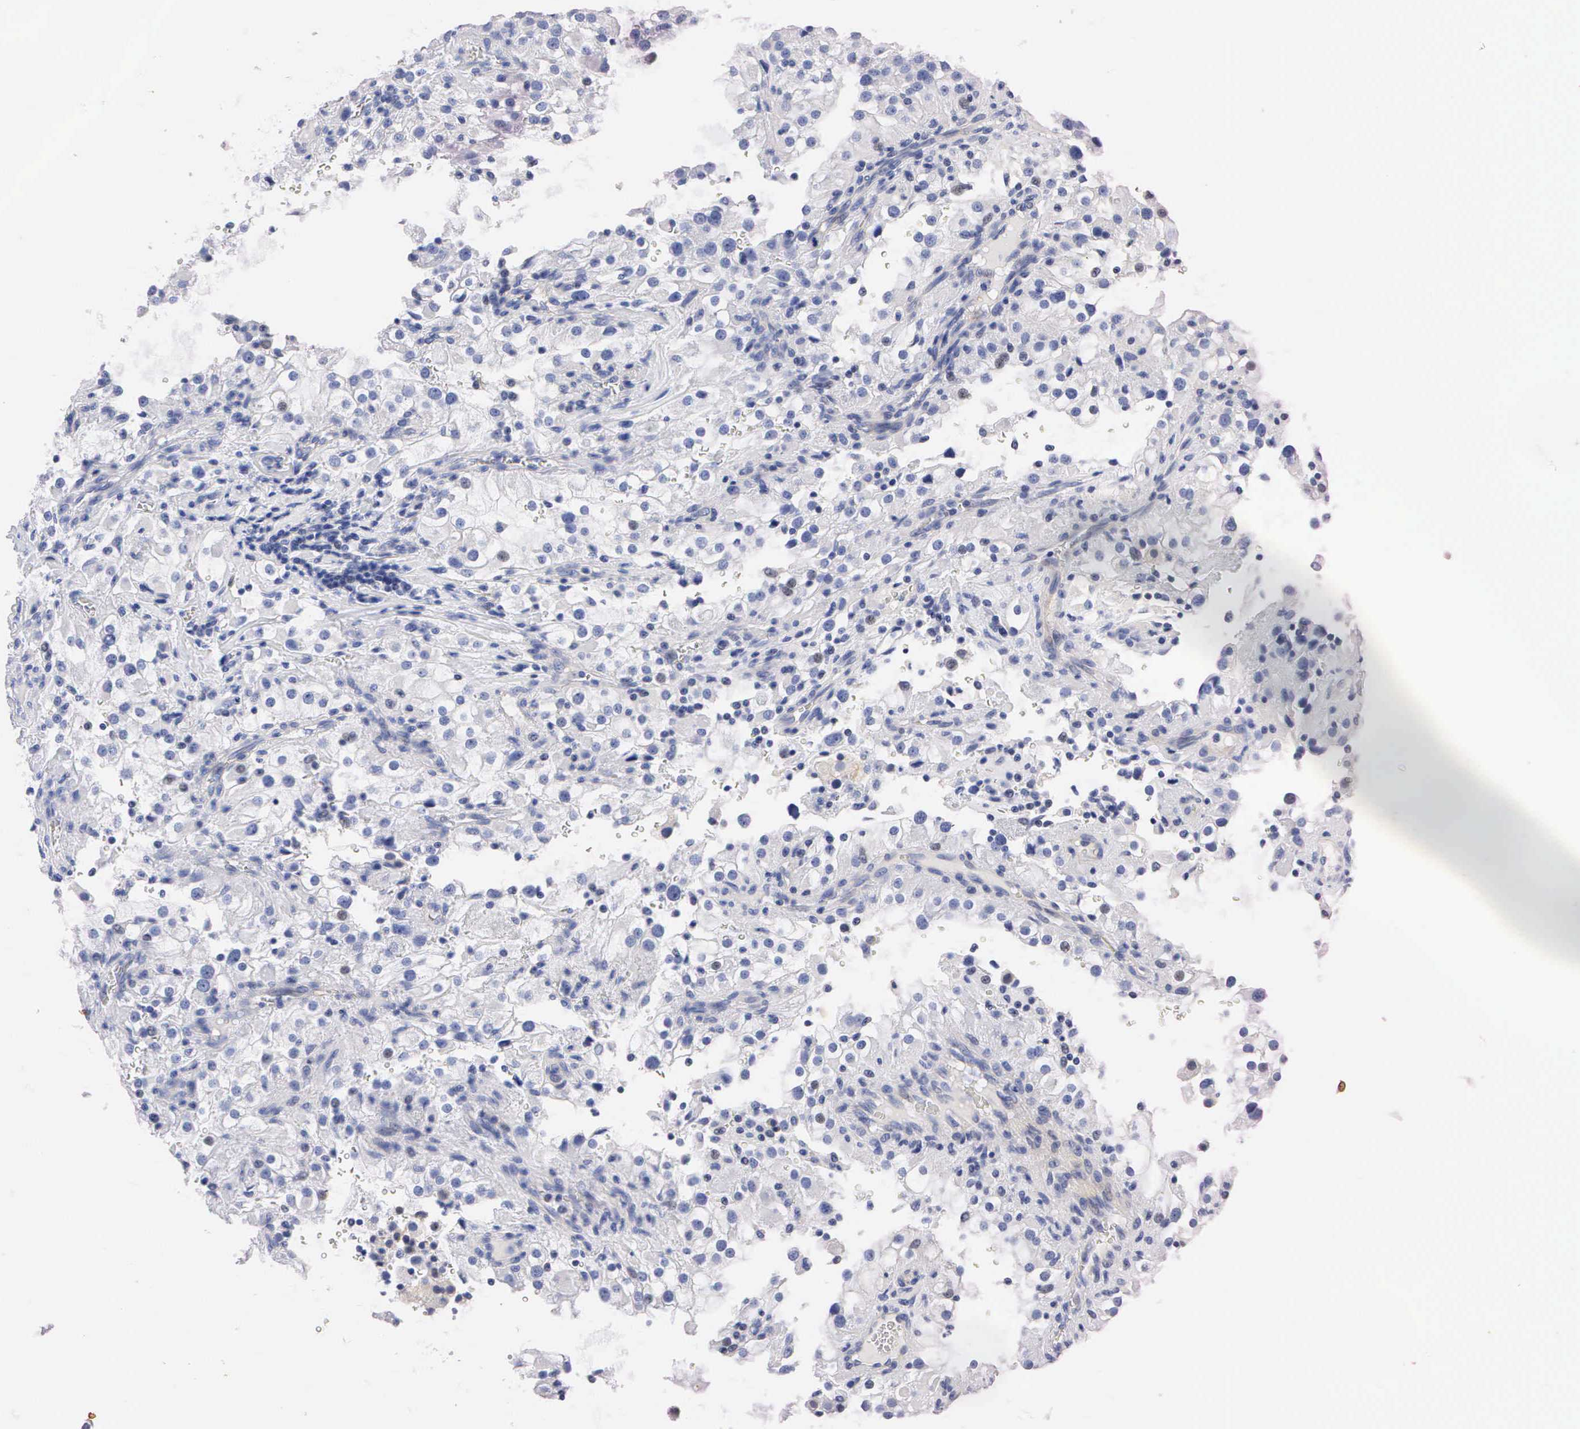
{"staining": {"intensity": "negative", "quantity": "none", "location": "none"}, "tissue": "renal cancer", "cell_type": "Tumor cells", "image_type": "cancer", "snomed": [{"axis": "morphology", "description": "Adenocarcinoma, NOS"}, {"axis": "topography", "description": "Kidney"}], "caption": "High power microscopy photomicrograph of an IHC micrograph of renal cancer, revealing no significant staining in tumor cells.", "gene": "PGR", "patient": {"sex": "female", "age": 52}}